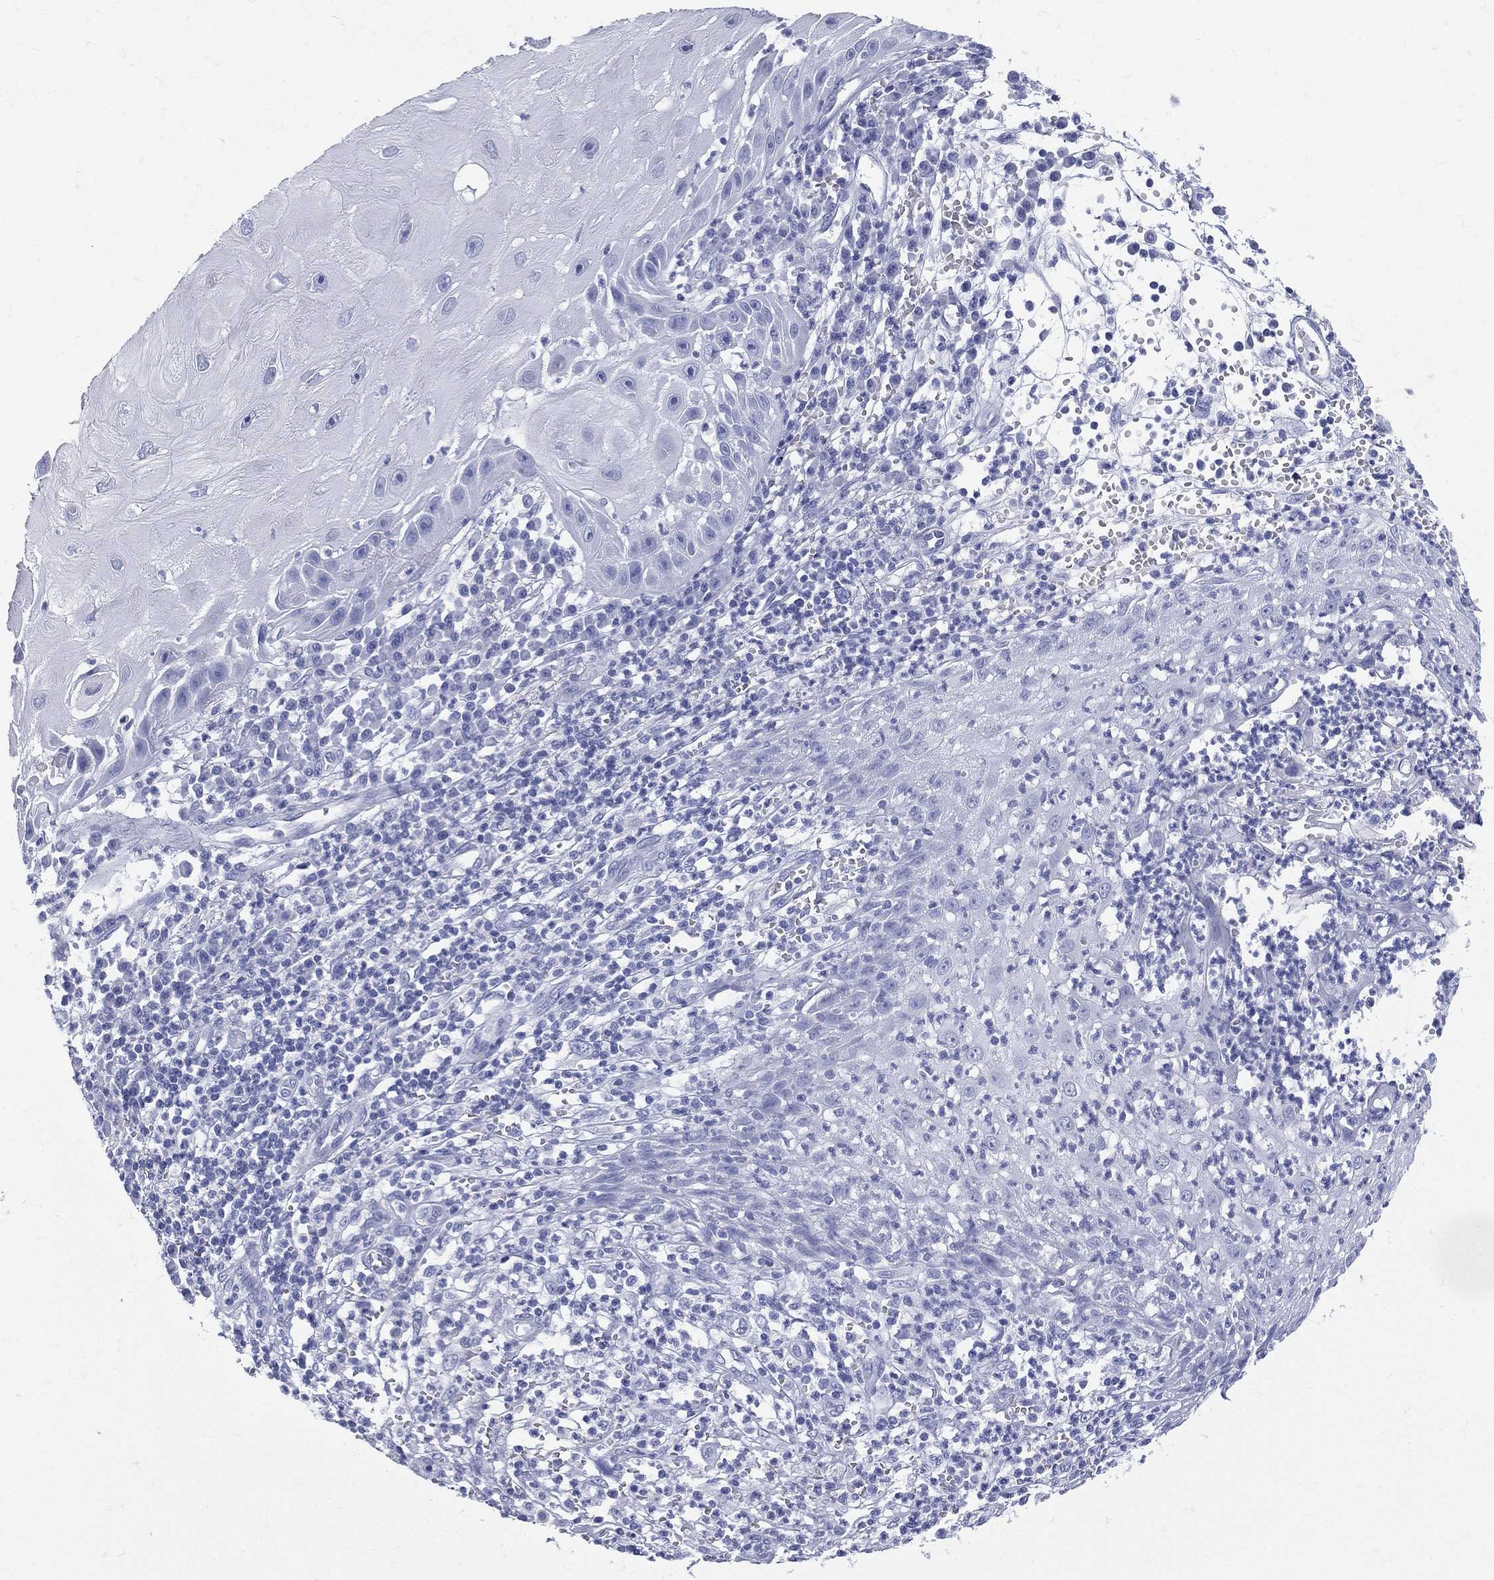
{"staining": {"intensity": "negative", "quantity": "none", "location": "none"}, "tissue": "skin cancer", "cell_type": "Tumor cells", "image_type": "cancer", "snomed": [{"axis": "morphology", "description": "Normal tissue, NOS"}, {"axis": "morphology", "description": "Squamous cell carcinoma, NOS"}, {"axis": "topography", "description": "Skin"}], "caption": "Immunohistochemistry (IHC) image of human skin cancer (squamous cell carcinoma) stained for a protein (brown), which displays no staining in tumor cells.", "gene": "ETNPPL", "patient": {"sex": "male", "age": 79}}